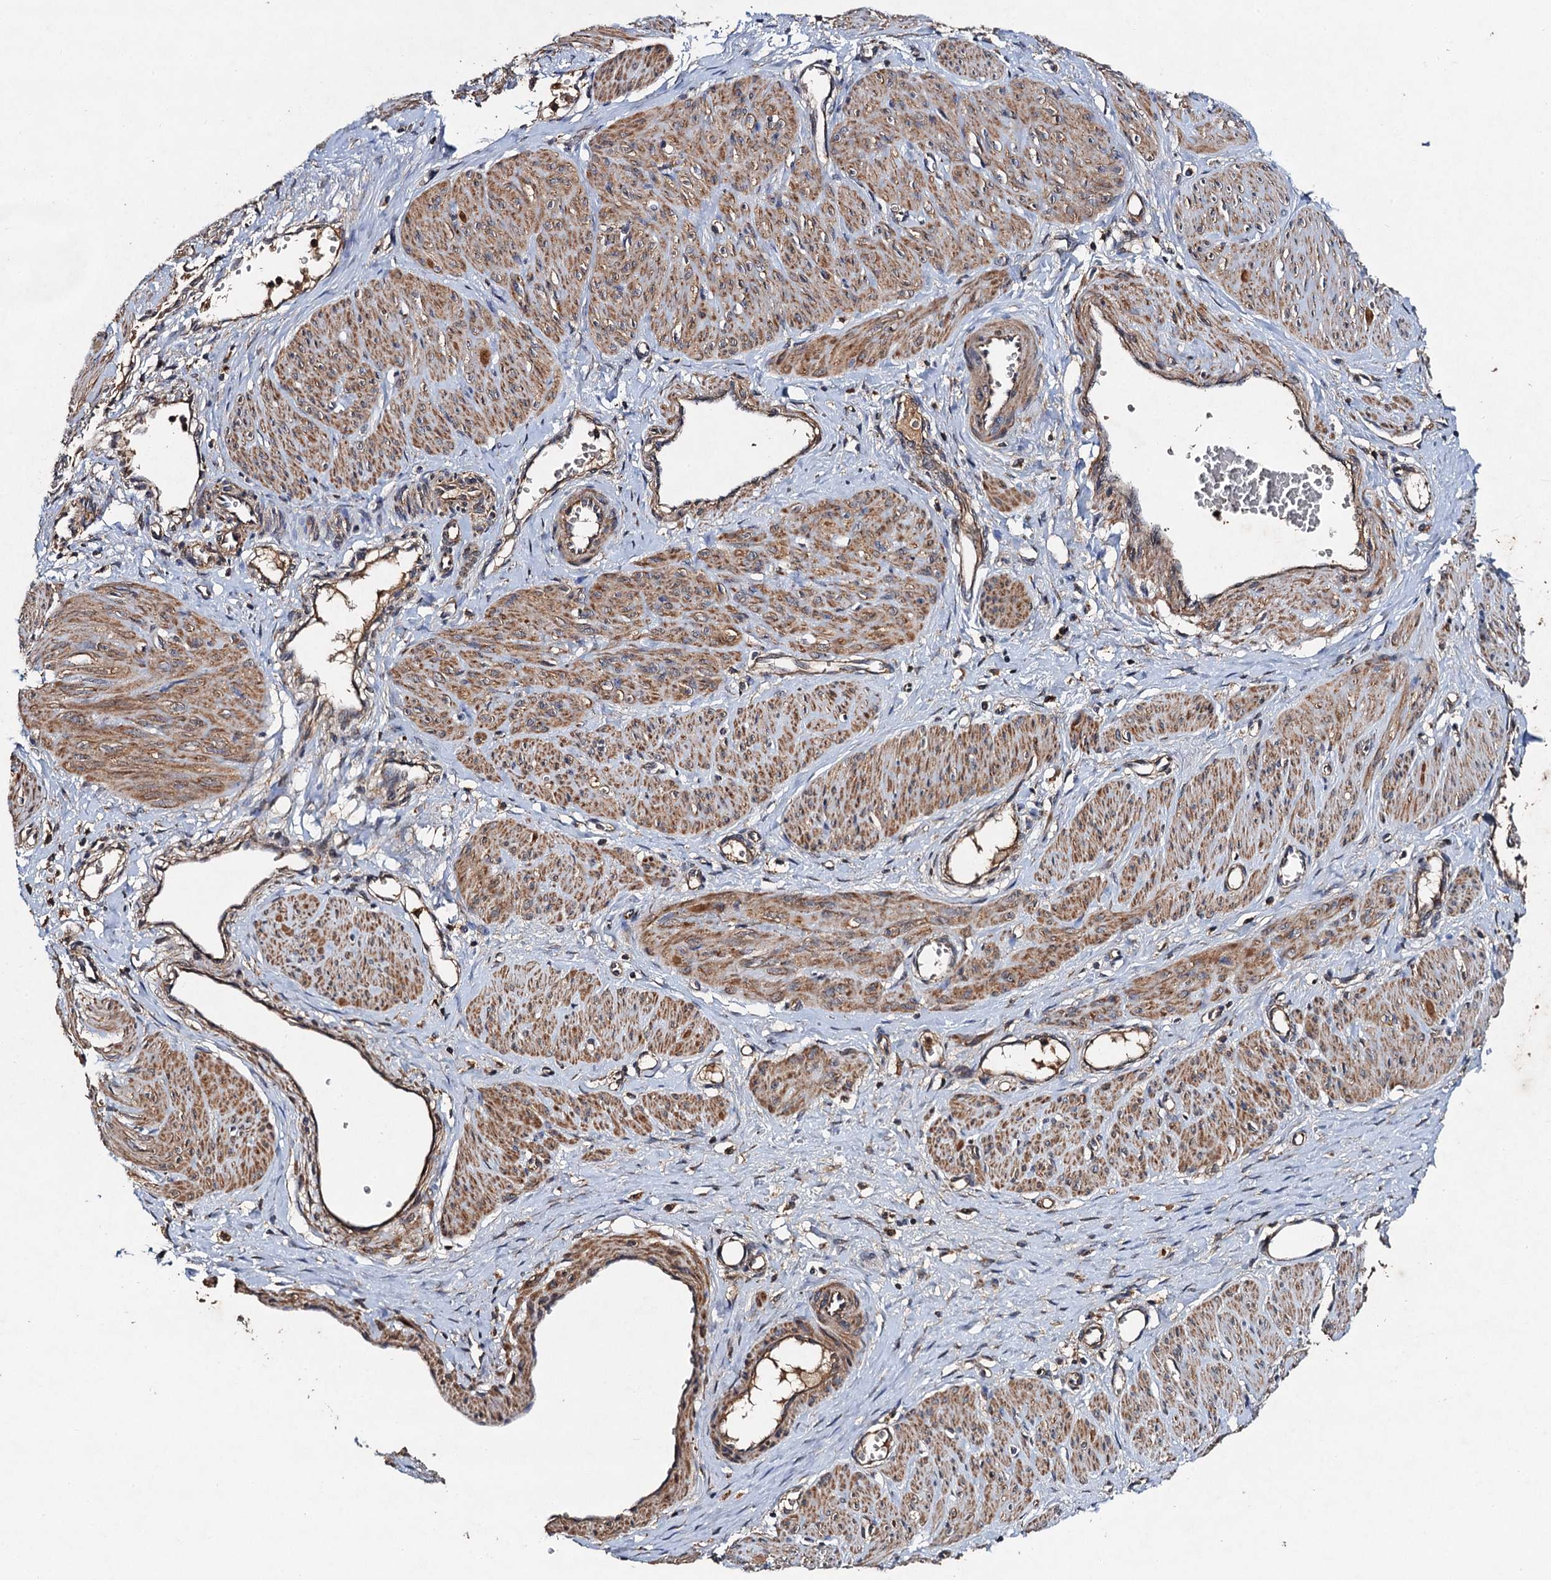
{"staining": {"intensity": "moderate", "quantity": ">75%", "location": "cytoplasmic/membranous"}, "tissue": "smooth muscle", "cell_type": "Smooth muscle cells", "image_type": "normal", "snomed": [{"axis": "morphology", "description": "Normal tissue, NOS"}, {"axis": "topography", "description": "Endometrium"}], "caption": "Immunohistochemistry micrograph of normal smooth muscle: human smooth muscle stained using immunohistochemistry displays medium levels of moderate protein expression localized specifically in the cytoplasmic/membranous of smooth muscle cells, appearing as a cytoplasmic/membranous brown color.", "gene": "NDUFA13", "patient": {"sex": "female", "age": 33}}